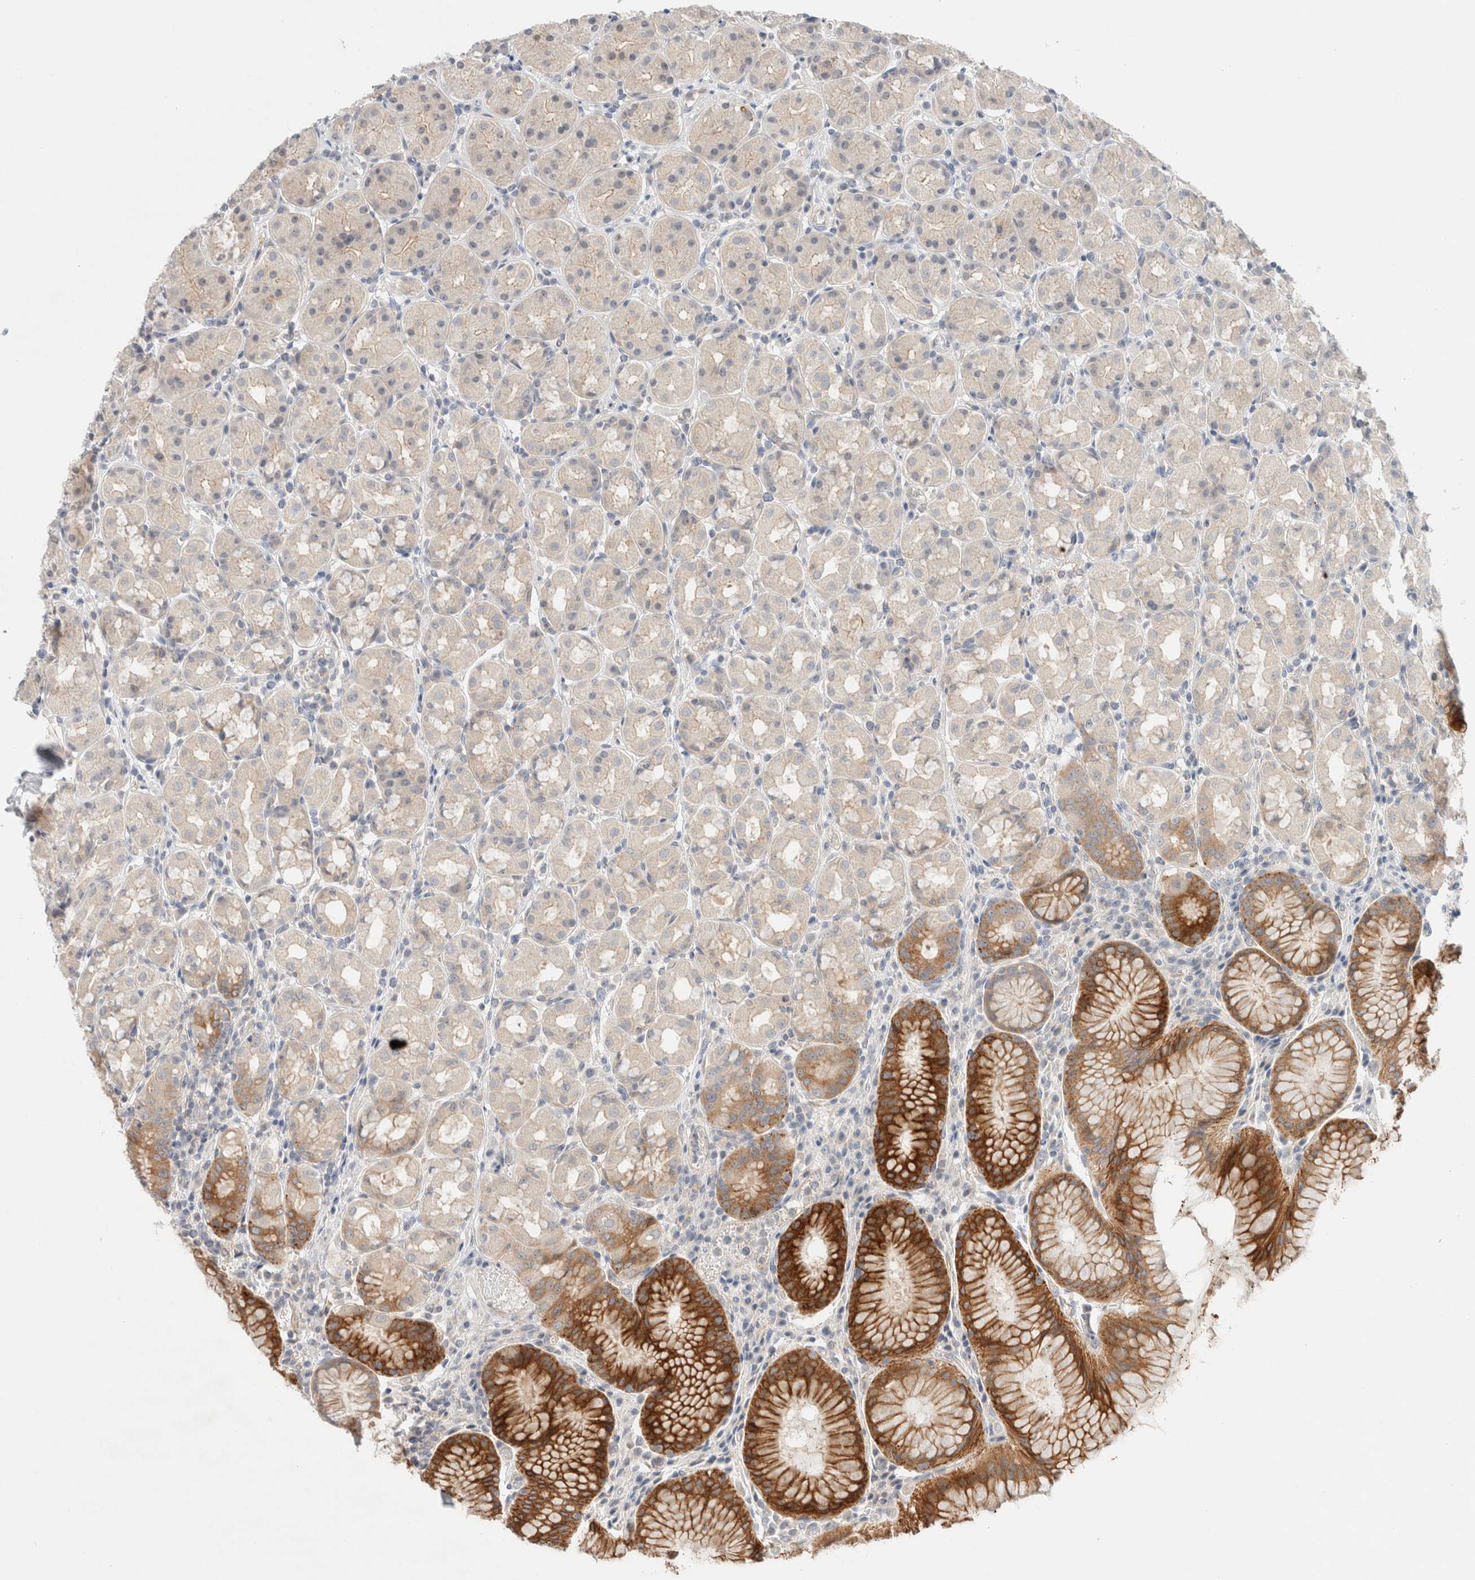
{"staining": {"intensity": "strong", "quantity": "25%-75%", "location": "cytoplasmic/membranous"}, "tissue": "stomach", "cell_type": "Glandular cells", "image_type": "normal", "snomed": [{"axis": "morphology", "description": "Normal tissue, NOS"}, {"axis": "topography", "description": "Stomach, lower"}], "caption": "Immunohistochemical staining of normal human stomach reveals strong cytoplasmic/membranous protein positivity in about 25%-75% of glandular cells. The staining was performed using DAB (3,3'-diaminobenzidine), with brown indicating positive protein expression. Nuclei are stained blue with hematoxylin.", "gene": "SDR16C5", "patient": {"sex": "female", "age": 56}}